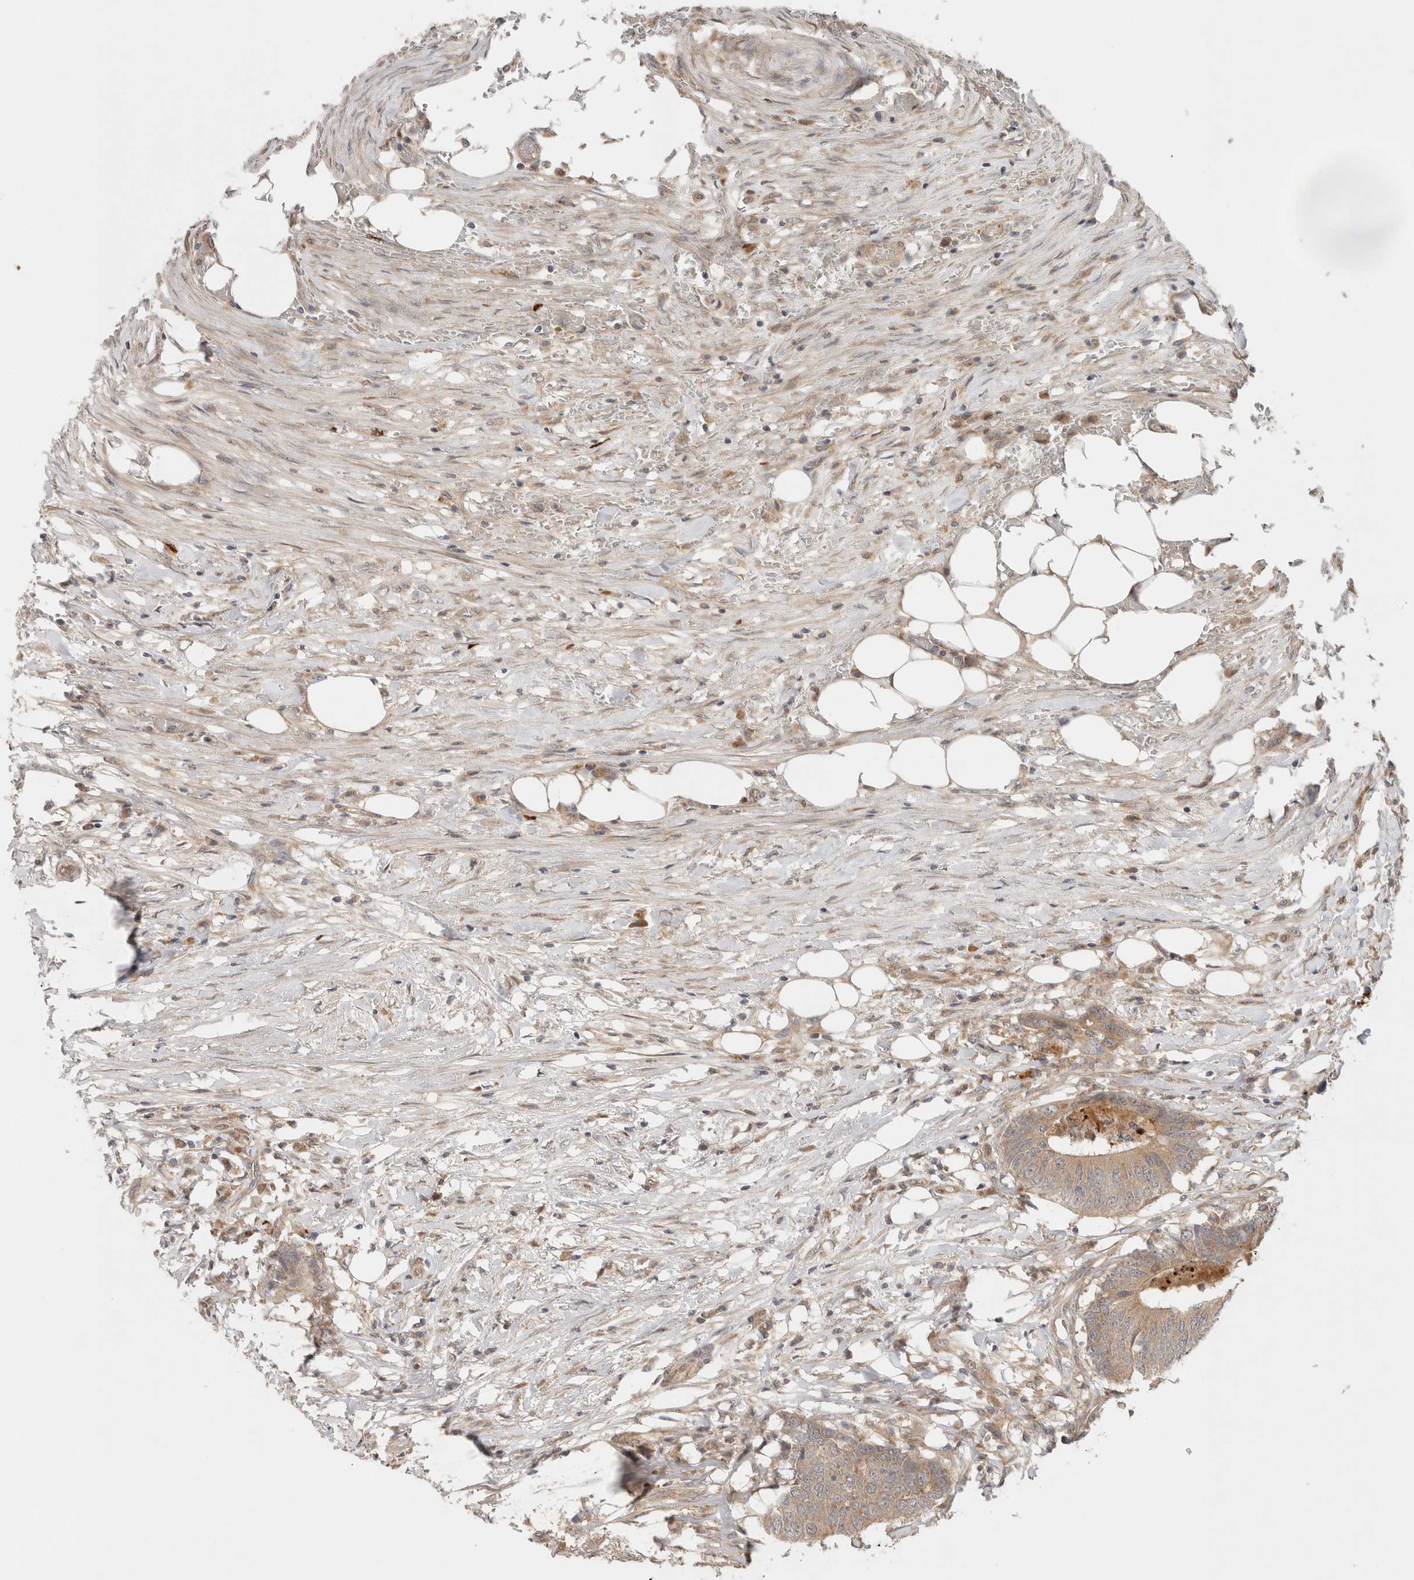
{"staining": {"intensity": "weak", "quantity": ">75%", "location": "cytoplasmic/membranous"}, "tissue": "colorectal cancer", "cell_type": "Tumor cells", "image_type": "cancer", "snomed": [{"axis": "morphology", "description": "Adenocarcinoma, NOS"}, {"axis": "topography", "description": "Colon"}], "caption": "Immunohistochemical staining of colorectal adenocarcinoma exhibits weak cytoplasmic/membranous protein staining in about >75% of tumor cells.", "gene": "SGK1", "patient": {"sex": "male", "age": 56}}